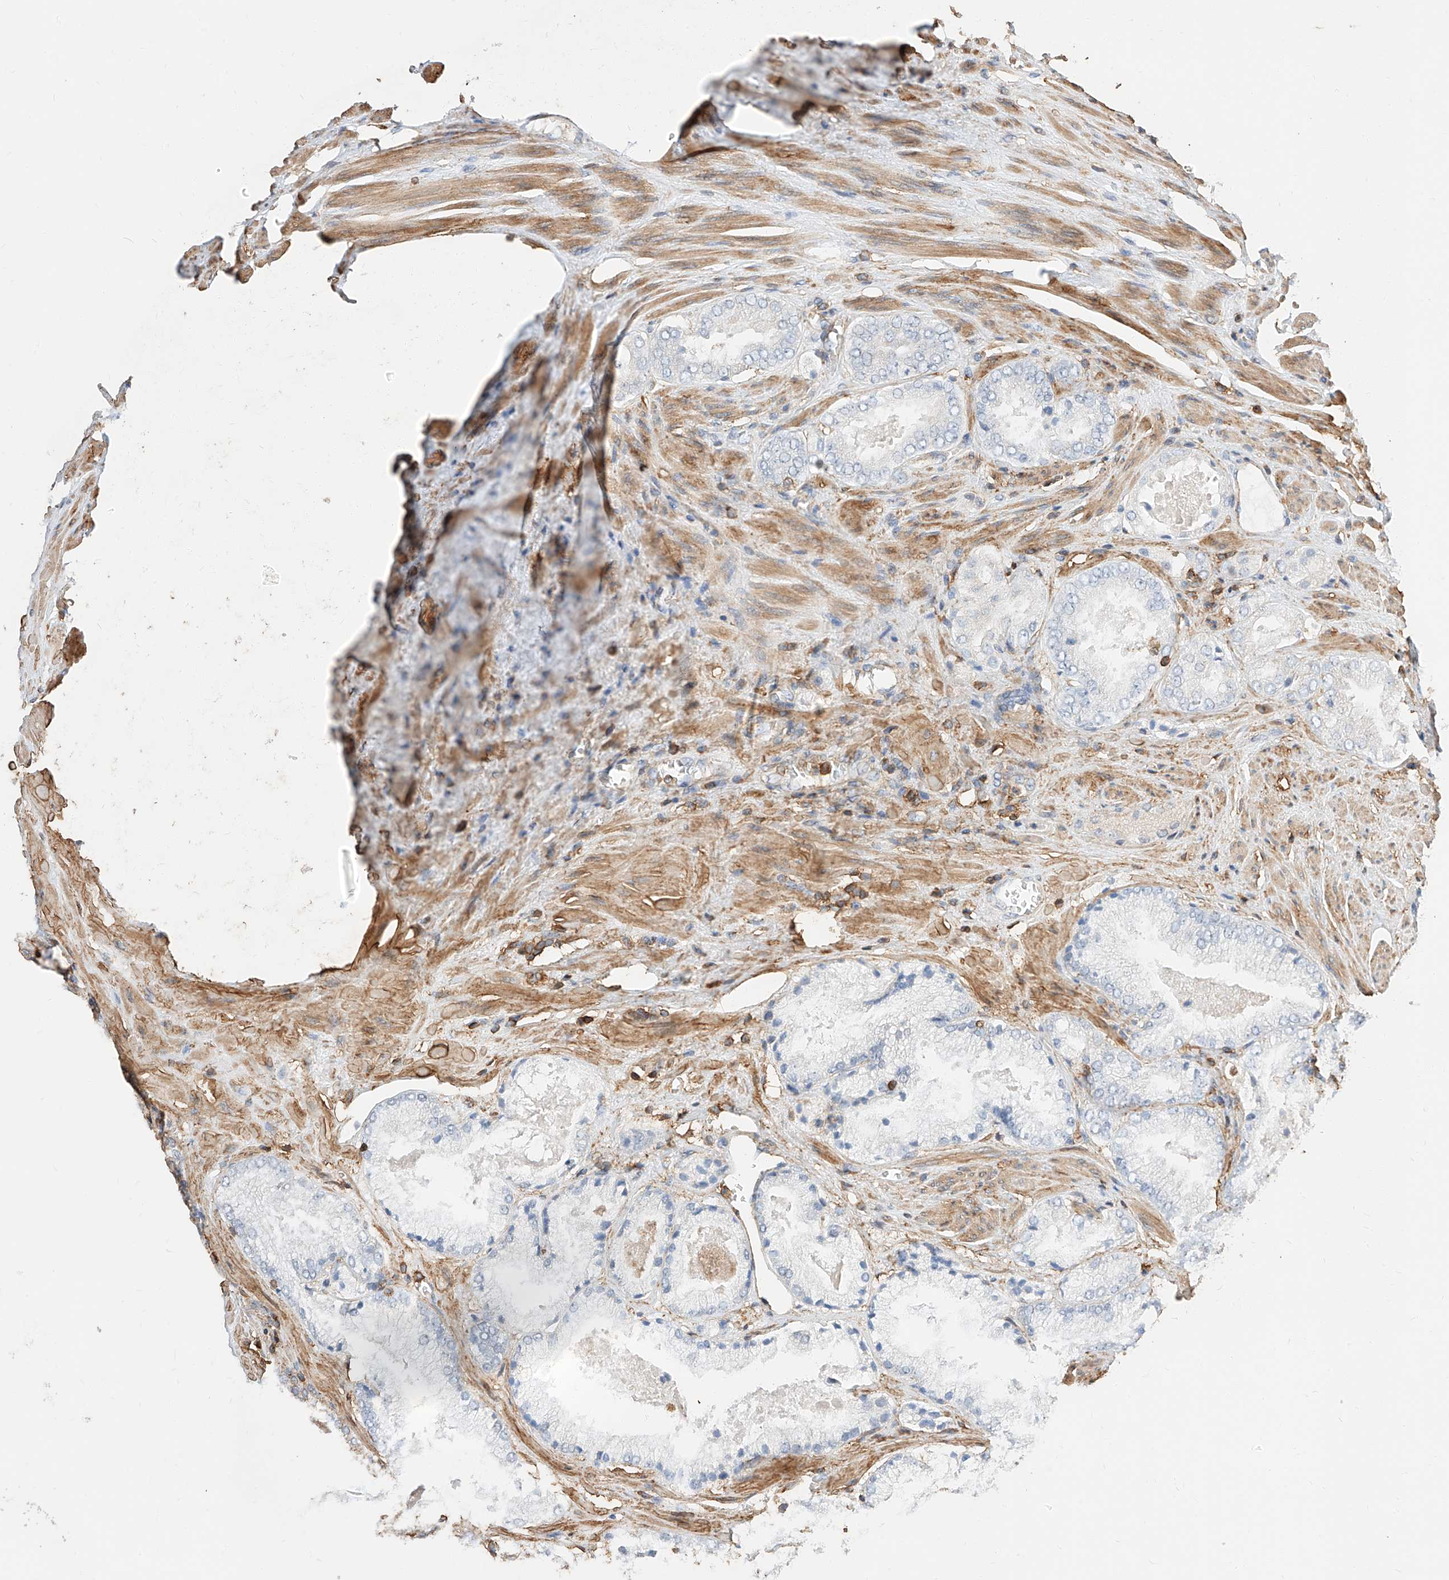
{"staining": {"intensity": "moderate", "quantity": "<25%", "location": "cytoplasmic/membranous"}, "tissue": "prostate cancer", "cell_type": "Tumor cells", "image_type": "cancer", "snomed": [{"axis": "morphology", "description": "Adenocarcinoma, High grade"}, {"axis": "topography", "description": "Prostate"}], "caption": "Prostate cancer was stained to show a protein in brown. There is low levels of moderate cytoplasmic/membranous positivity in about <25% of tumor cells.", "gene": "WFS1", "patient": {"sex": "male", "age": 58}}